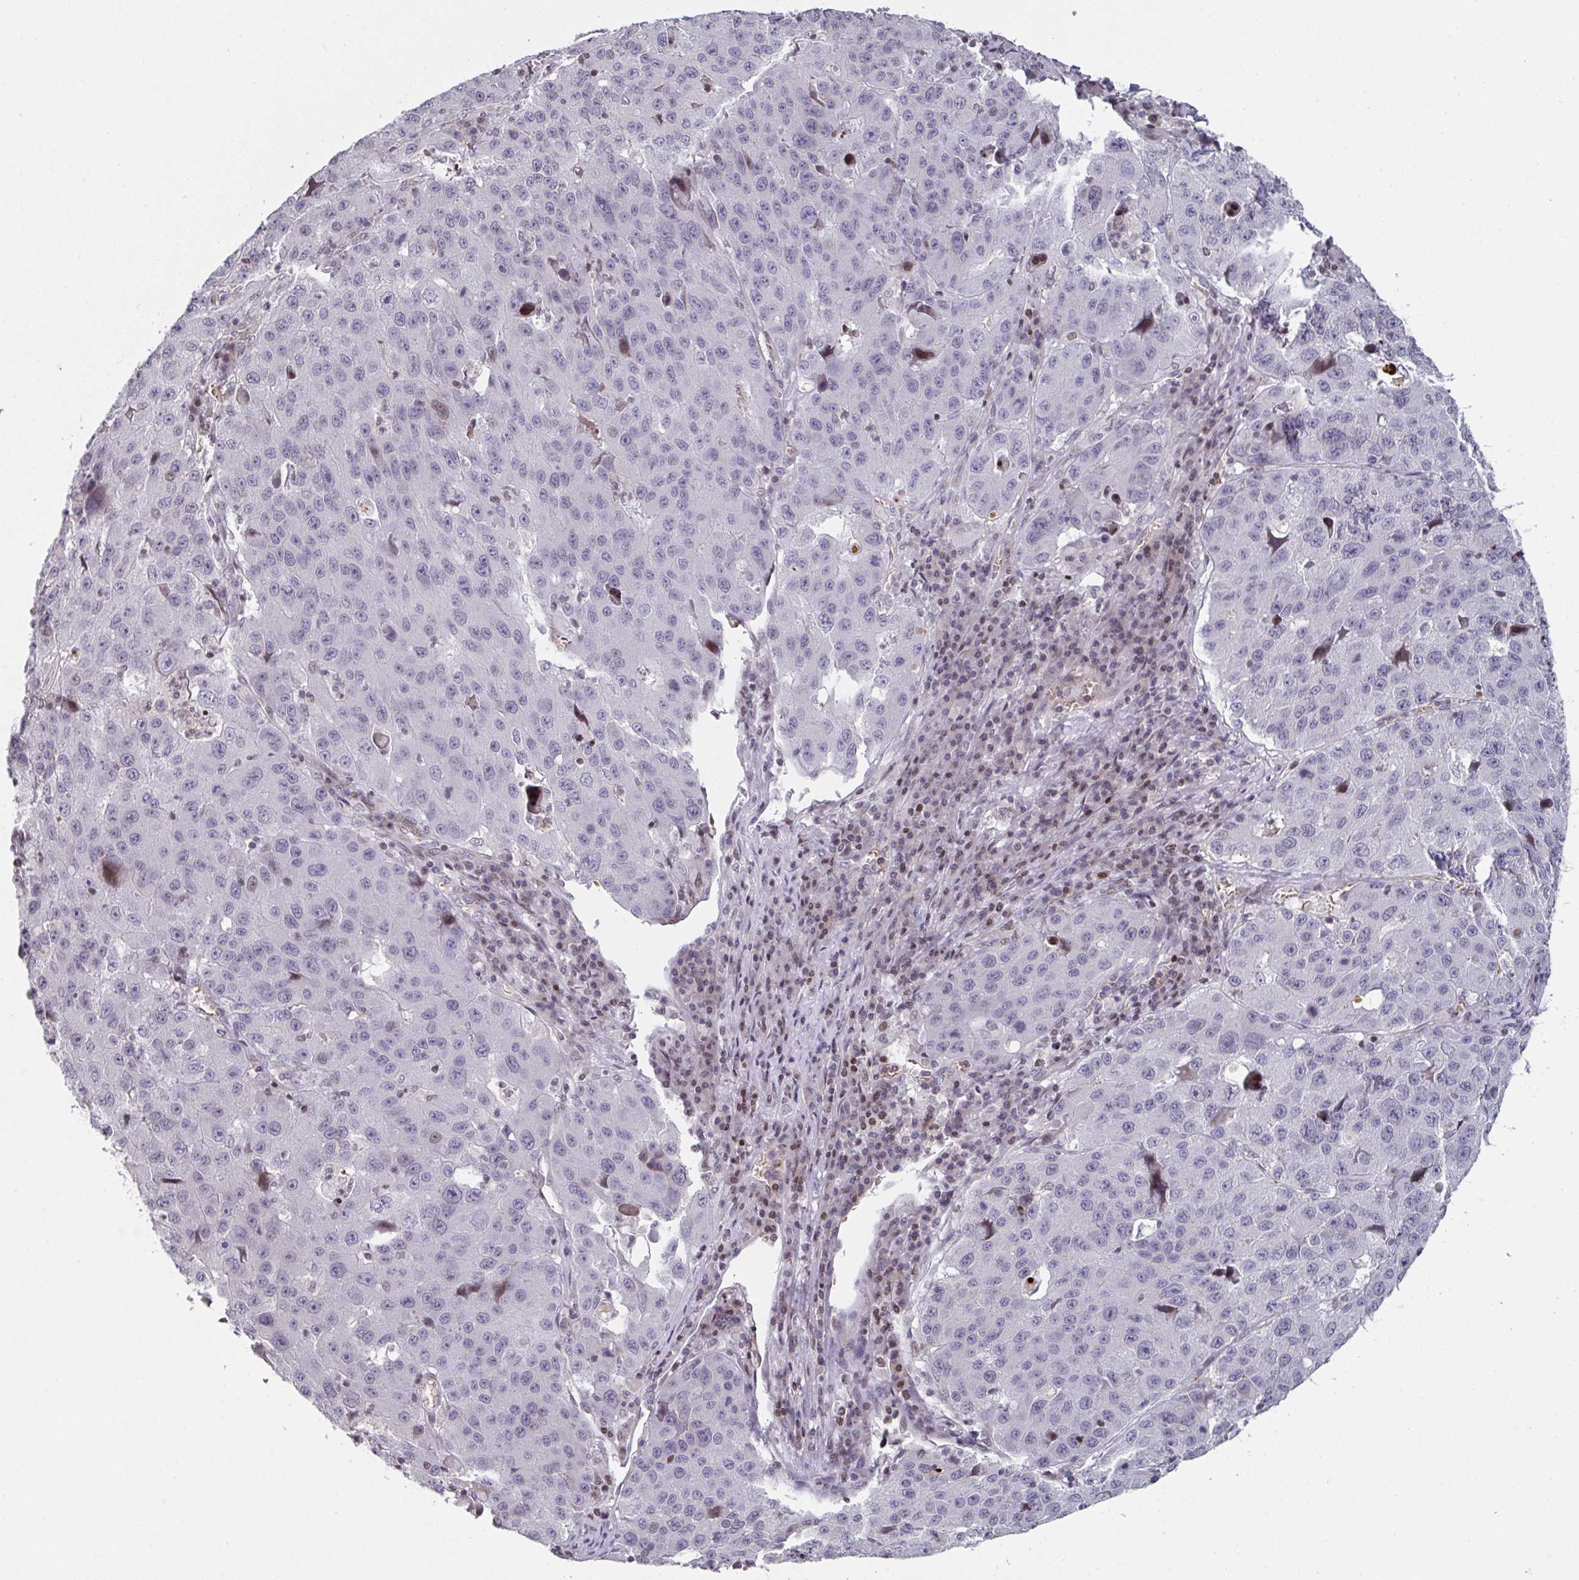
{"staining": {"intensity": "negative", "quantity": "none", "location": "none"}, "tissue": "stomach cancer", "cell_type": "Tumor cells", "image_type": "cancer", "snomed": [{"axis": "morphology", "description": "Adenocarcinoma, NOS"}, {"axis": "topography", "description": "Stomach"}], "caption": "This is an immunohistochemistry micrograph of stomach cancer (adenocarcinoma). There is no expression in tumor cells.", "gene": "PCDHB8", "patient": {"sex": "male", "age": 71}}